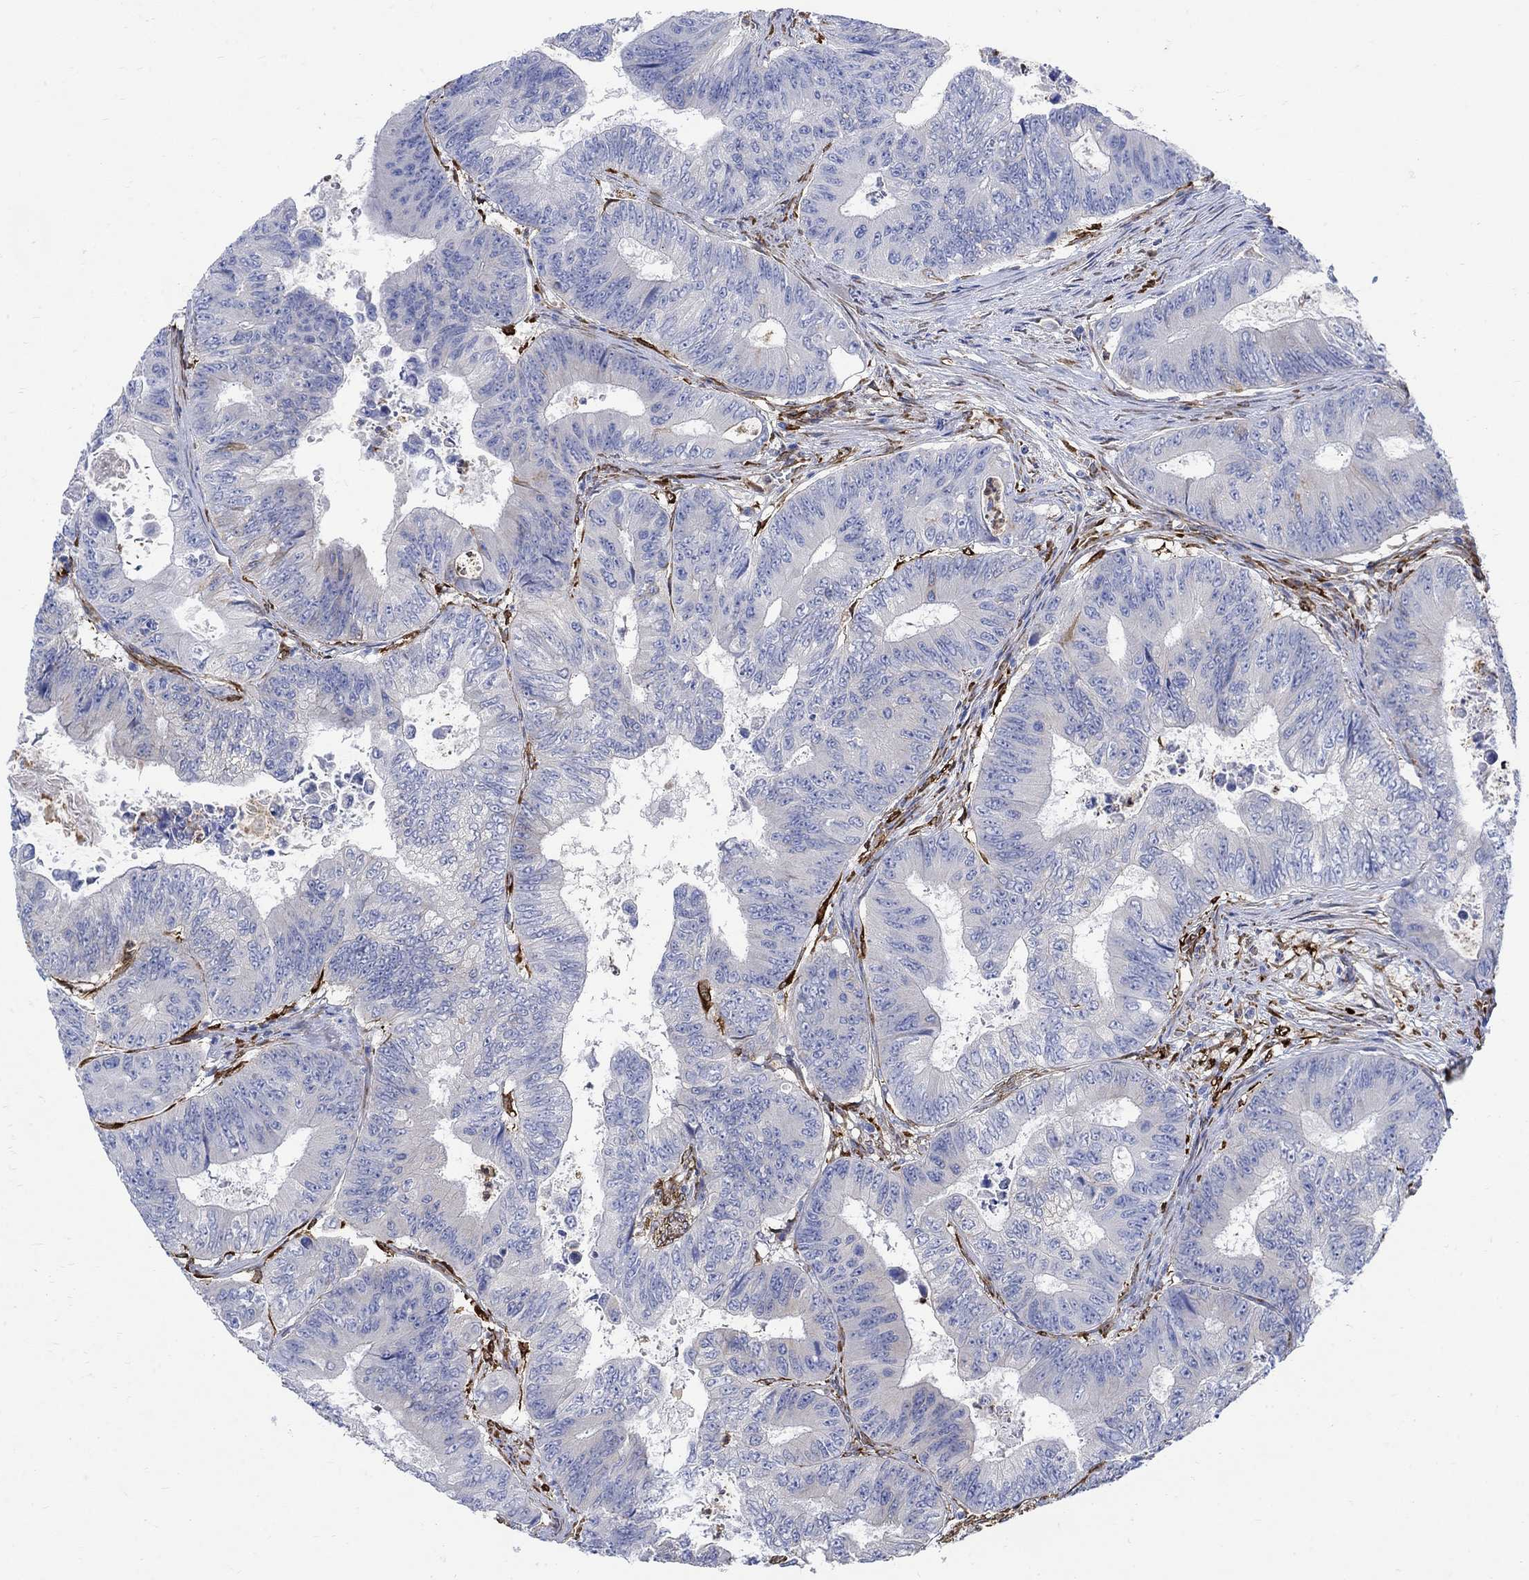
{"staining": {"intensity": "negative", "quantity": "none", "location": "none"}, "tissue": "colorectal cancer", "cell_type": "Tumor cells", "image_type": "cancer", "snomed": [{"axis": "morphology", "description": "Adenocarcinoma, NOS"}, {"axis": "topography", "description": "Colon"}], "caption": "An immunohistochemistry (IHC) histopathology image of colorectal adenocarcinoma is shown. There is no staining in tumor cells of colorectal adenocarcinoma.", "gene": "TGM2", "patient": {"sex": "female", "age": 48}}